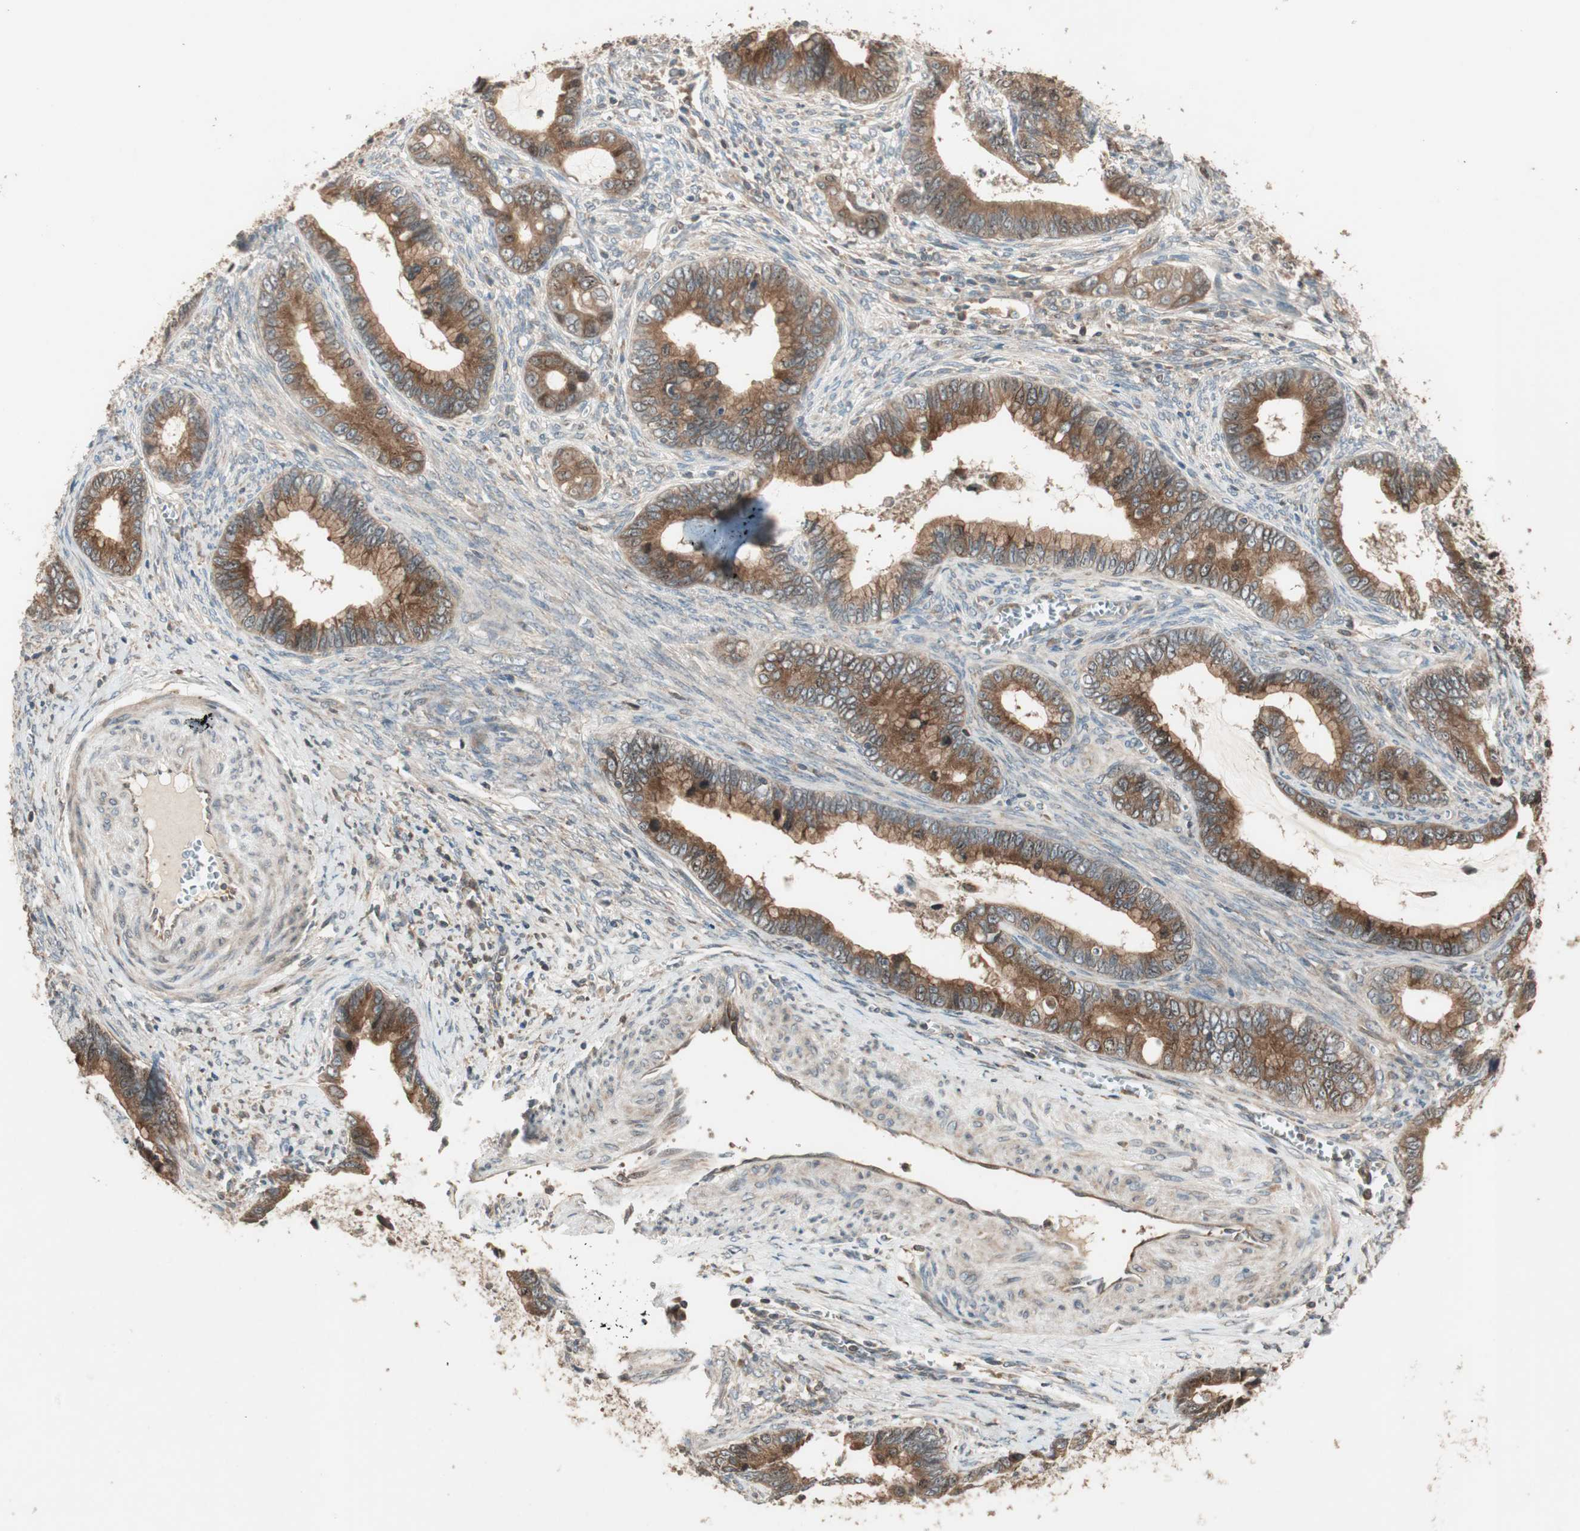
{"staining": {"intensity": "moderate", "quantity": ">75%", "location": "cytoplasmic/membranous"}, "tissue": "cervical cancer", "cell_type": "Tumor cells", "image_type": "cancer", "snomed": [{"axis": "morphology", "description": "Adenocarcinoma, NOS"}, {"axis": "topography", "description": "Cervix"}], "caption": "This is a micrograph of IHC staining of cervical cancer, which shows moderate expression in the cytoplasmic/membranous of tumor cells.", "gene": "ATP6AP2", "patient": {"sex": "female", "age": 44}}